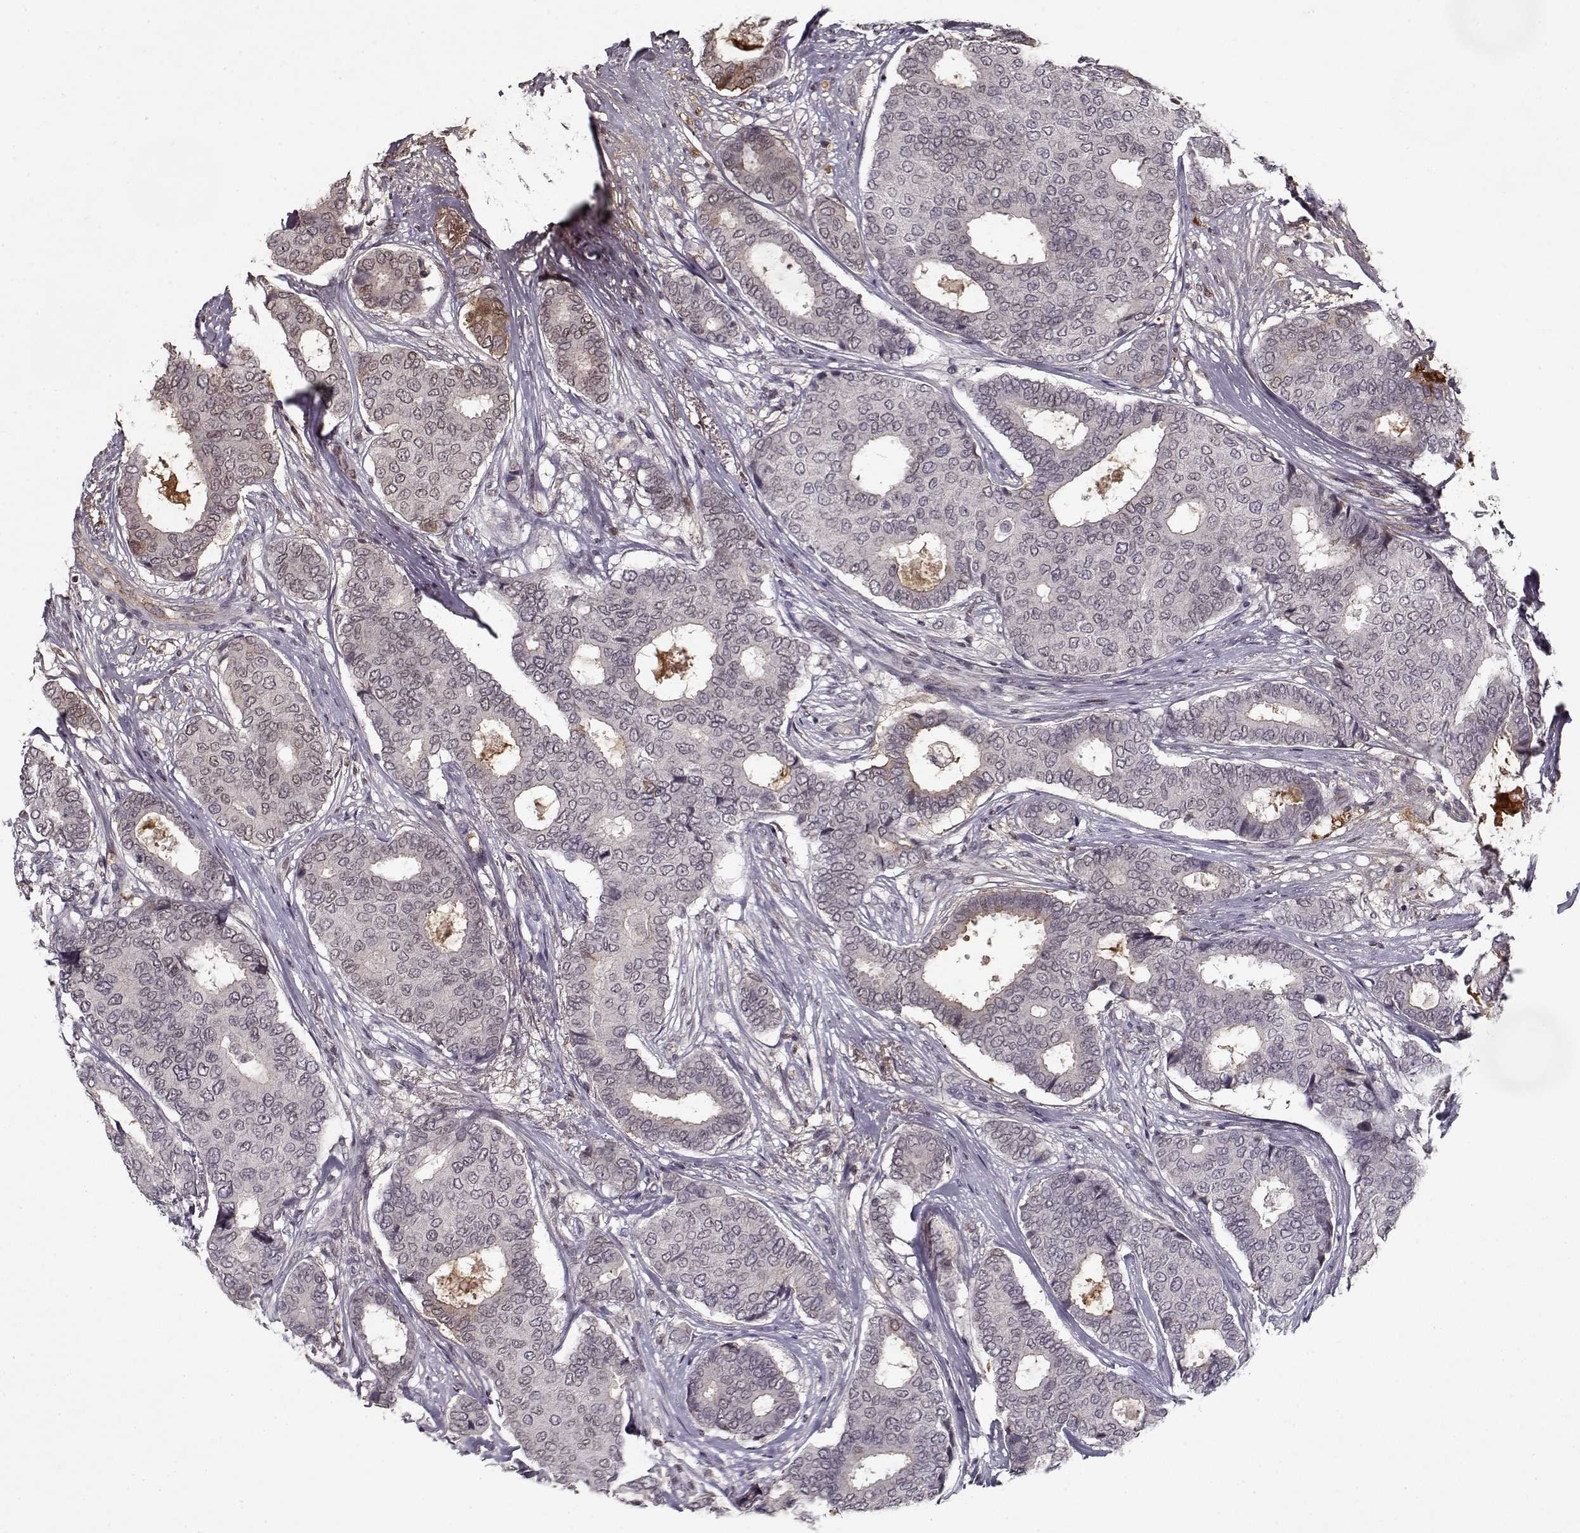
{"staining": {"intensity": "weak", "quantity": "<25%", "location": "cytoplasmic/membranous"}, "tissue": "breast cancer", "cell_type": "Tumor cells", "image_type": "cancer", "snomed": [{"axis": "morphology", "description": "Duct carcinoma"}, {"axis": "topography", "description": "Breast"}], "caption": "IHC of human breast cancer (intraductal carcinoma) displays no staining in tumor cells.", "gene": "AFM", "patient": {"sex": "female", "age": 75}}